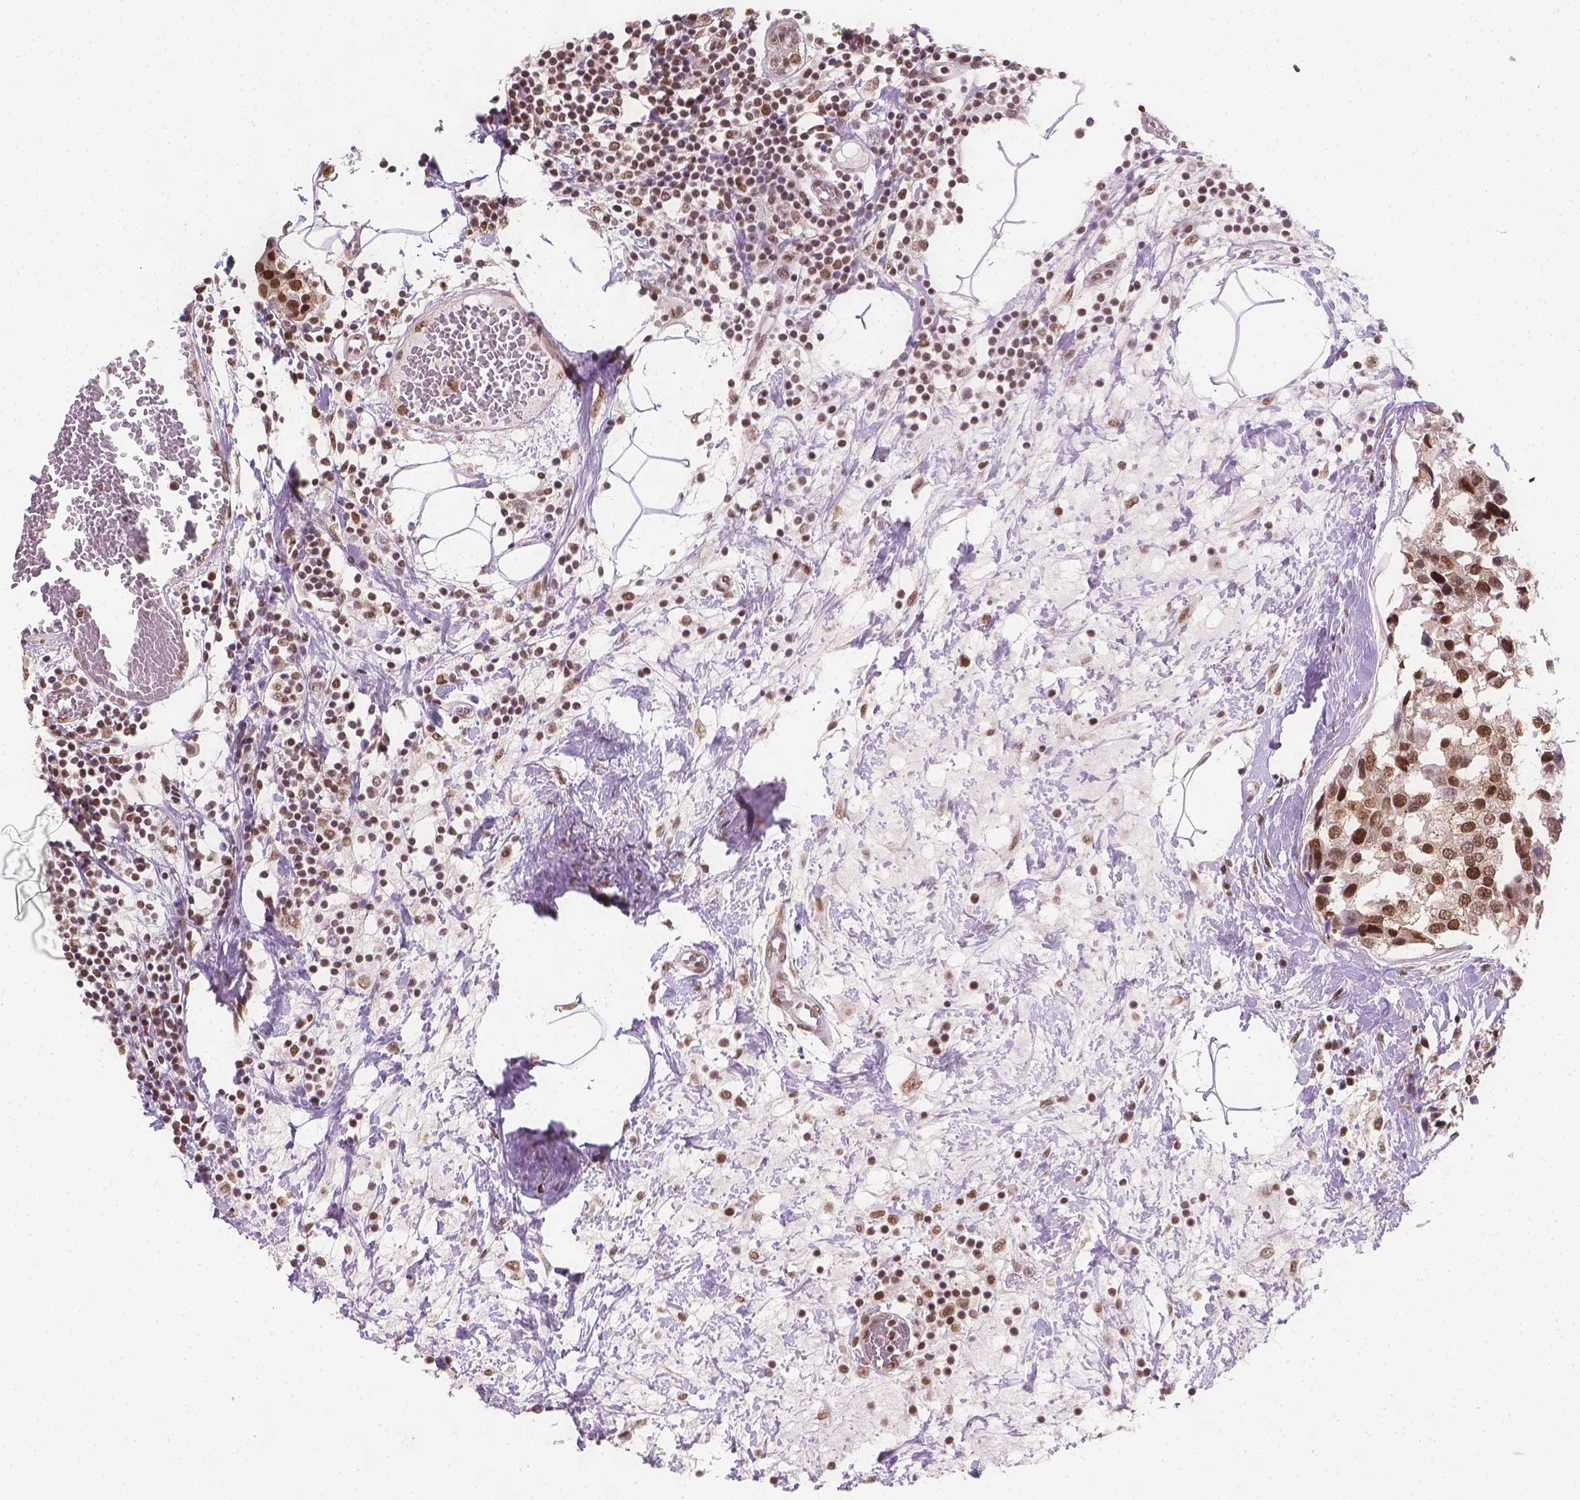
{"staining": {"intensity": "strong", "quantity": ">75%", "location": "nuclear"}, "tissue": "breast cancer", "cell_type": "Tumor cells", "image_type": "cancer", "snomed": [{"axis": "morphology", "description": "Lobular carcinoma"}, {"axis": "topography", "description": "Breast"}], "caption": "Immunohistochemical staining of lobular carcinoma (breast) demonstrates high levels of strong nuclear protein positivity in about >75% of tumor cells.", "gene": "FANCE", "patient": {"sex": "female", "age": 59}}